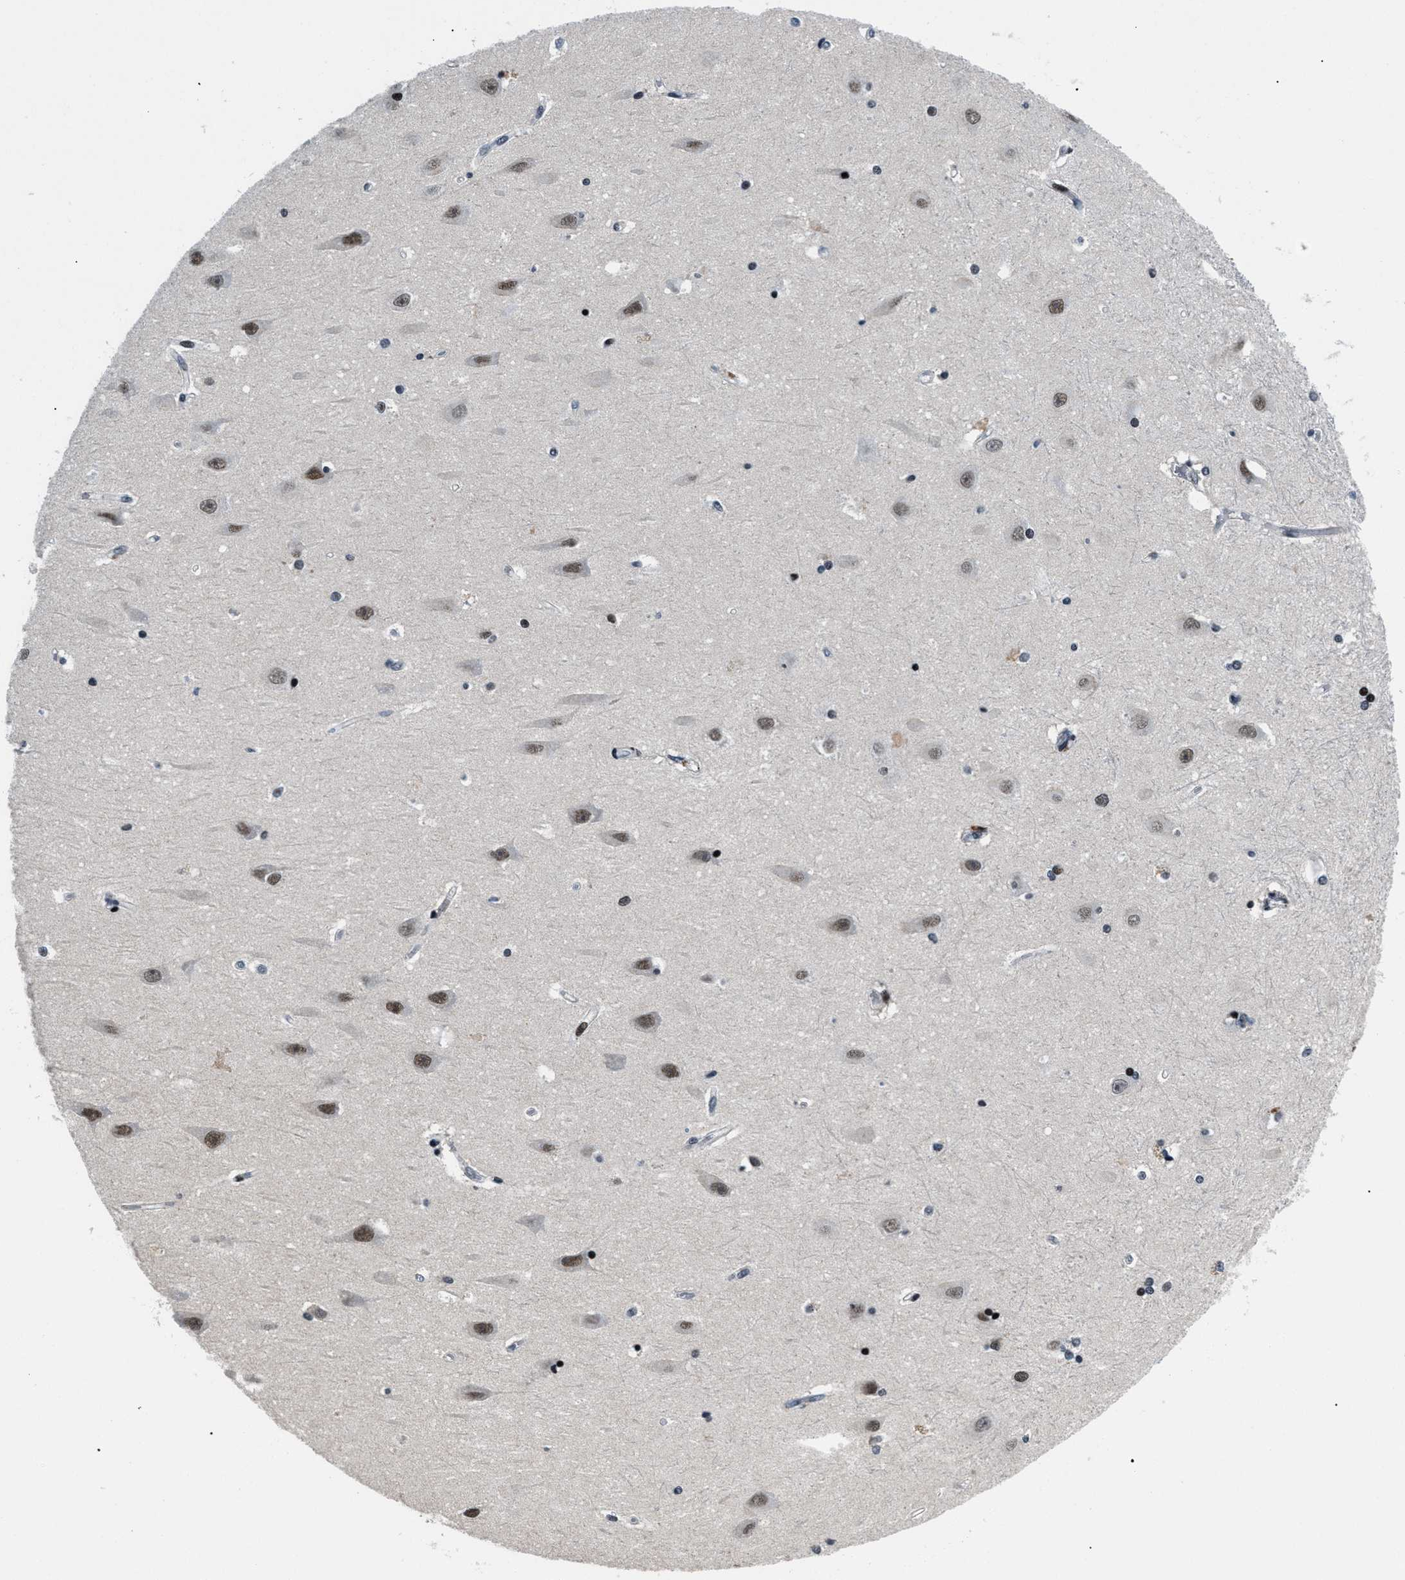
{"staining": {"intensity": "strong", "quantity": "25%-75%", "location": "nuclear"}, "tissue": "hippocampus", "cell_type": "Glial cells", "image_type": "normal", "snomed": [{"axis": "morphology", "description": "Normal tissue, NOS"}, {"axis": "topography", "description": "Hippocampus"}], "caption": "Brown immunohistochemical staining in normal human hippocampus displays strong nuclear positivity in approximately 25%-75% of glial cells.", "gene": "SMARCB1", "patient": {"sex": "male", "age": 45}}